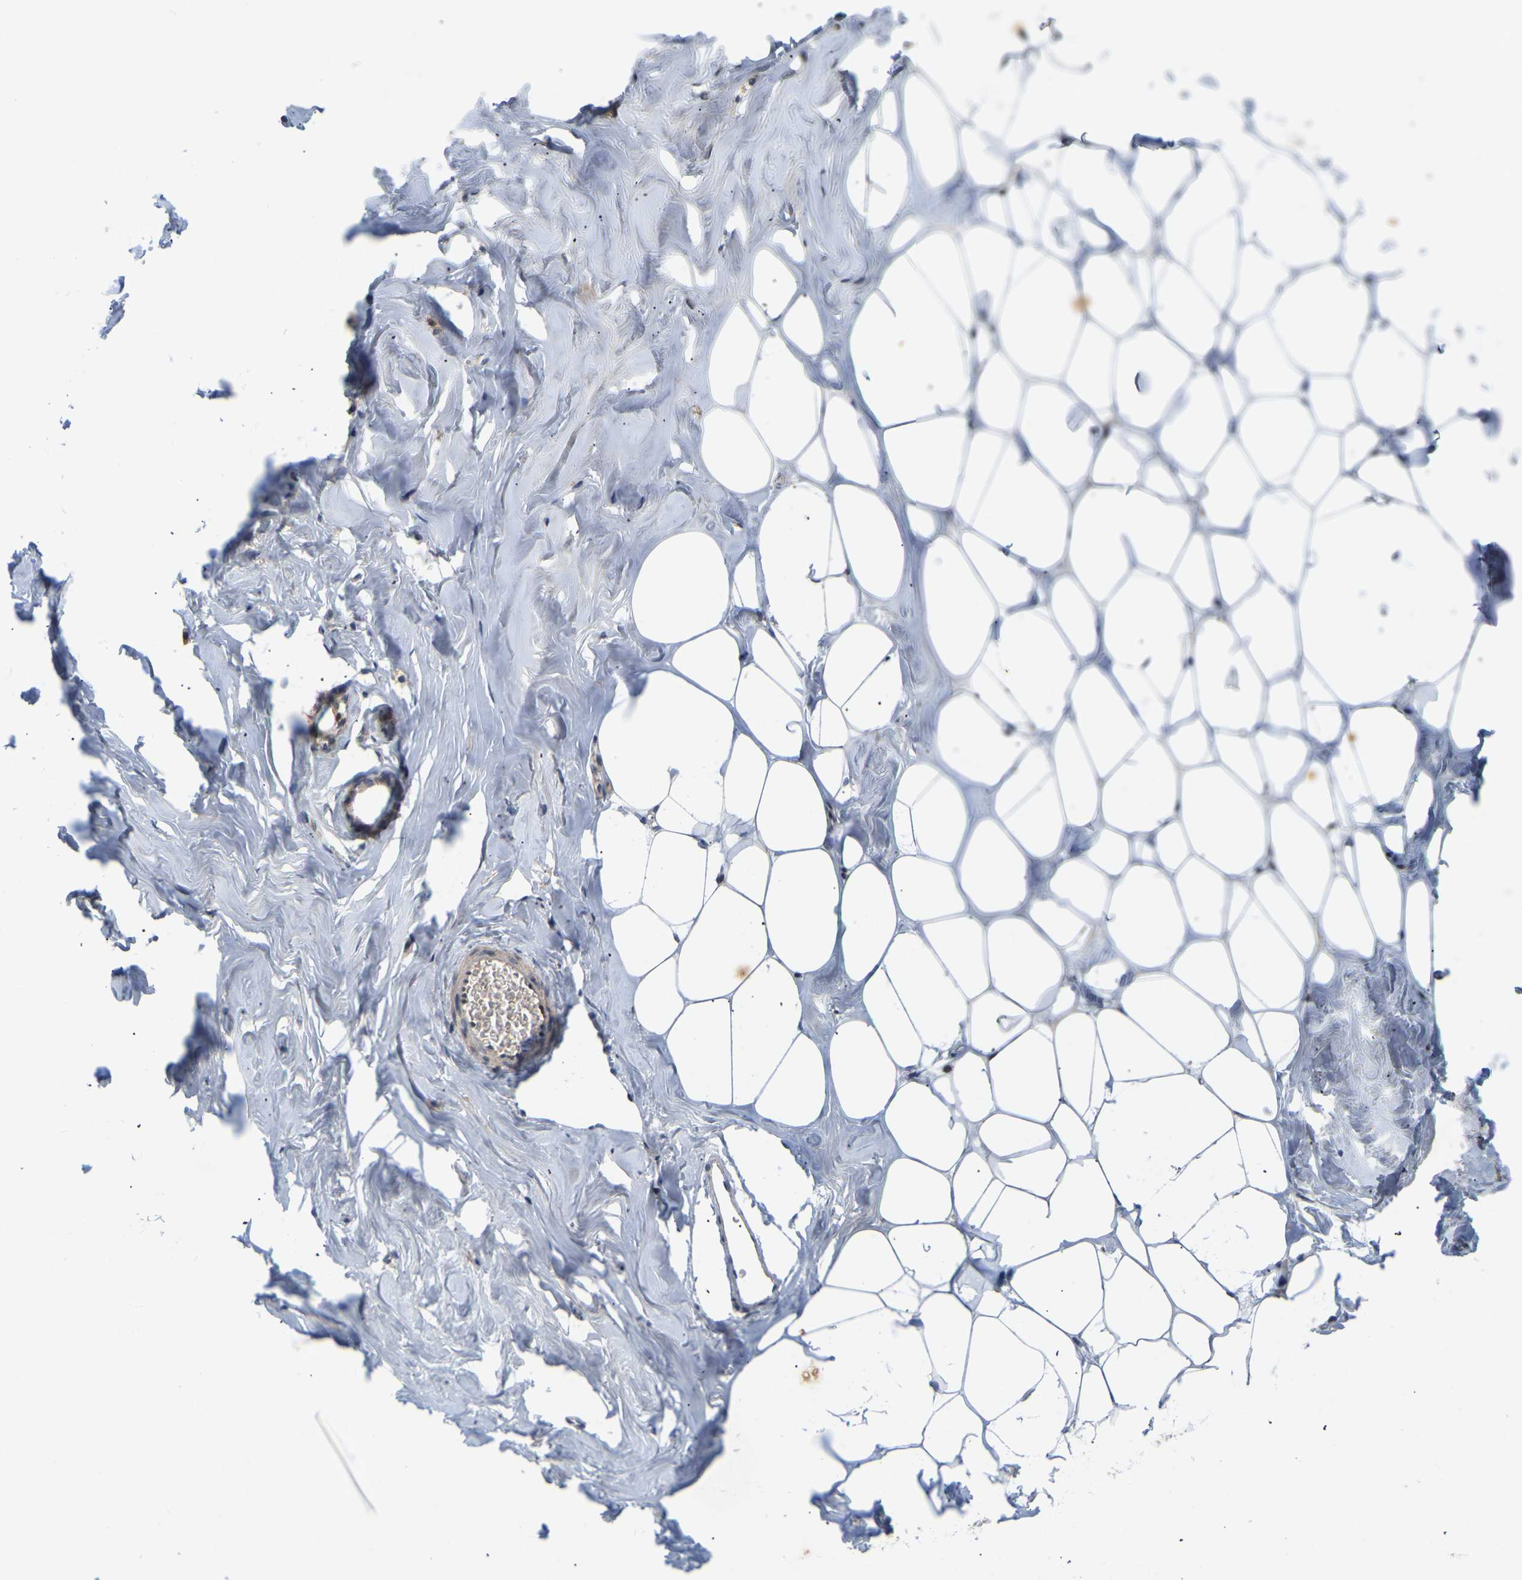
{"staining": {"intensity": "weak", "quantity": ">75%", "location": "cytoplasmic/membranous"}, "tissue": "adipose tissue", "cell_type": "Adipocytes", "image_type": "normal", "snomed": [{"axis": "morphology", "description": "Normal tissue, NOS"}, {"axis": "morphology", "description": "Fibrosis, NOS"}, {"axis": "topography", "description": "Breast"}, {"axis": "topography", "description": "Adipose tissue"}], "caption": "The immunohistochemical stain shows weak cytoplasmic/membranous staining in adipocytes of benign adipose tissue.", "gene": "LIMK2", "patient": {"sex": "female", "age": 39}}